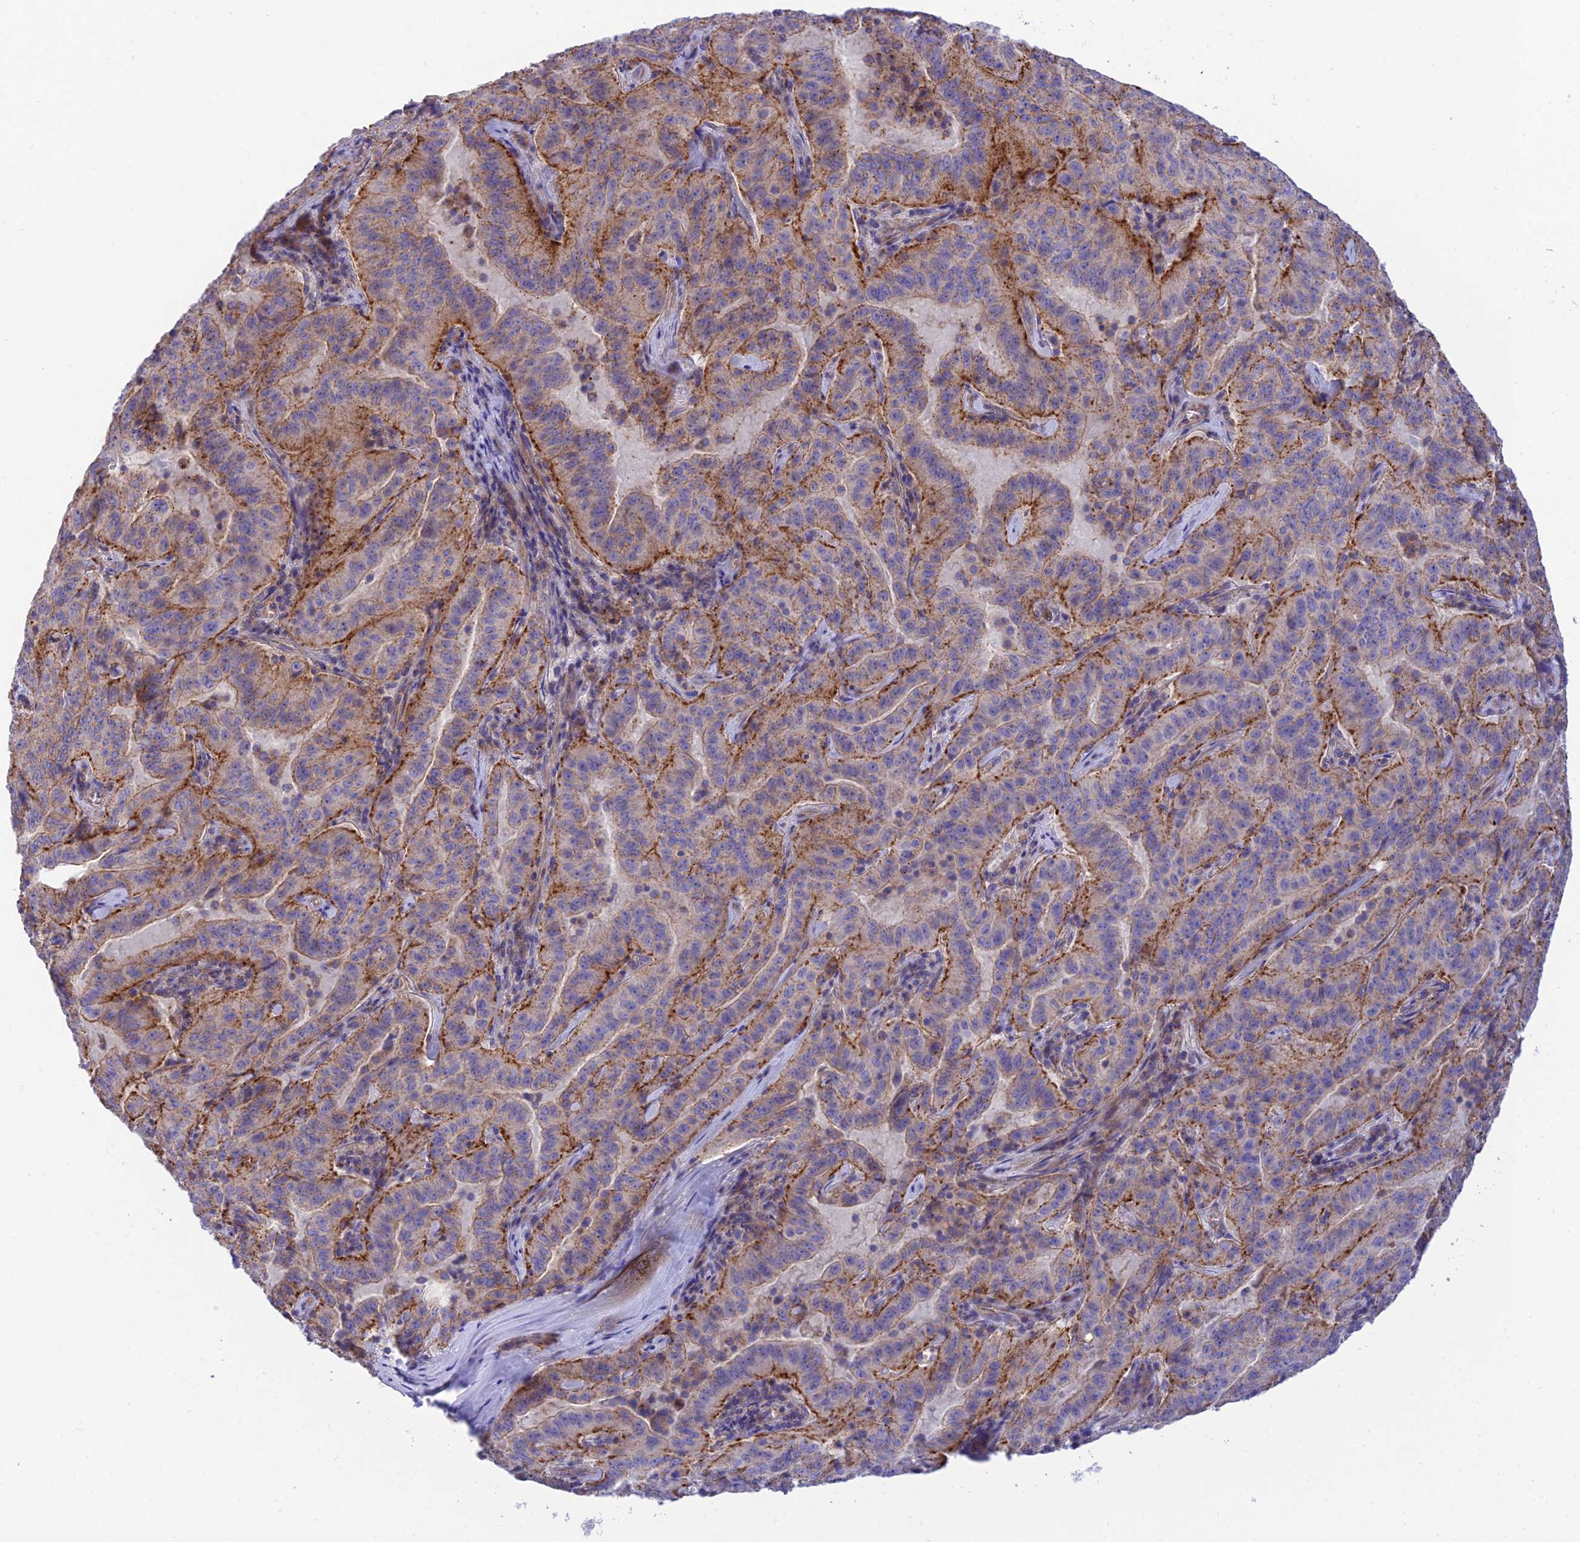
{"staining": {"intensity": "moderate", "quantity": "25%-75%", "location": "cytoplasmic/membranous"}, "tissue": "pancreatic cancer", "cell_type": "Tumor cells", "image_type": "cancer", "snomed": [{"axis": "morphology", "description": "Adenocarcinoma, NOS"}, {"axis": "topography", "description": "Pancreas"}], "caption": "Moderate cytoplasmic/membranous expression for a protein is seen in approximately 25%-75% of tumor cells of adenocarcinoma (pancreatic) using IHC.", "gene": "CCDC157", "patient": {"sex": "male", "age": 63}}